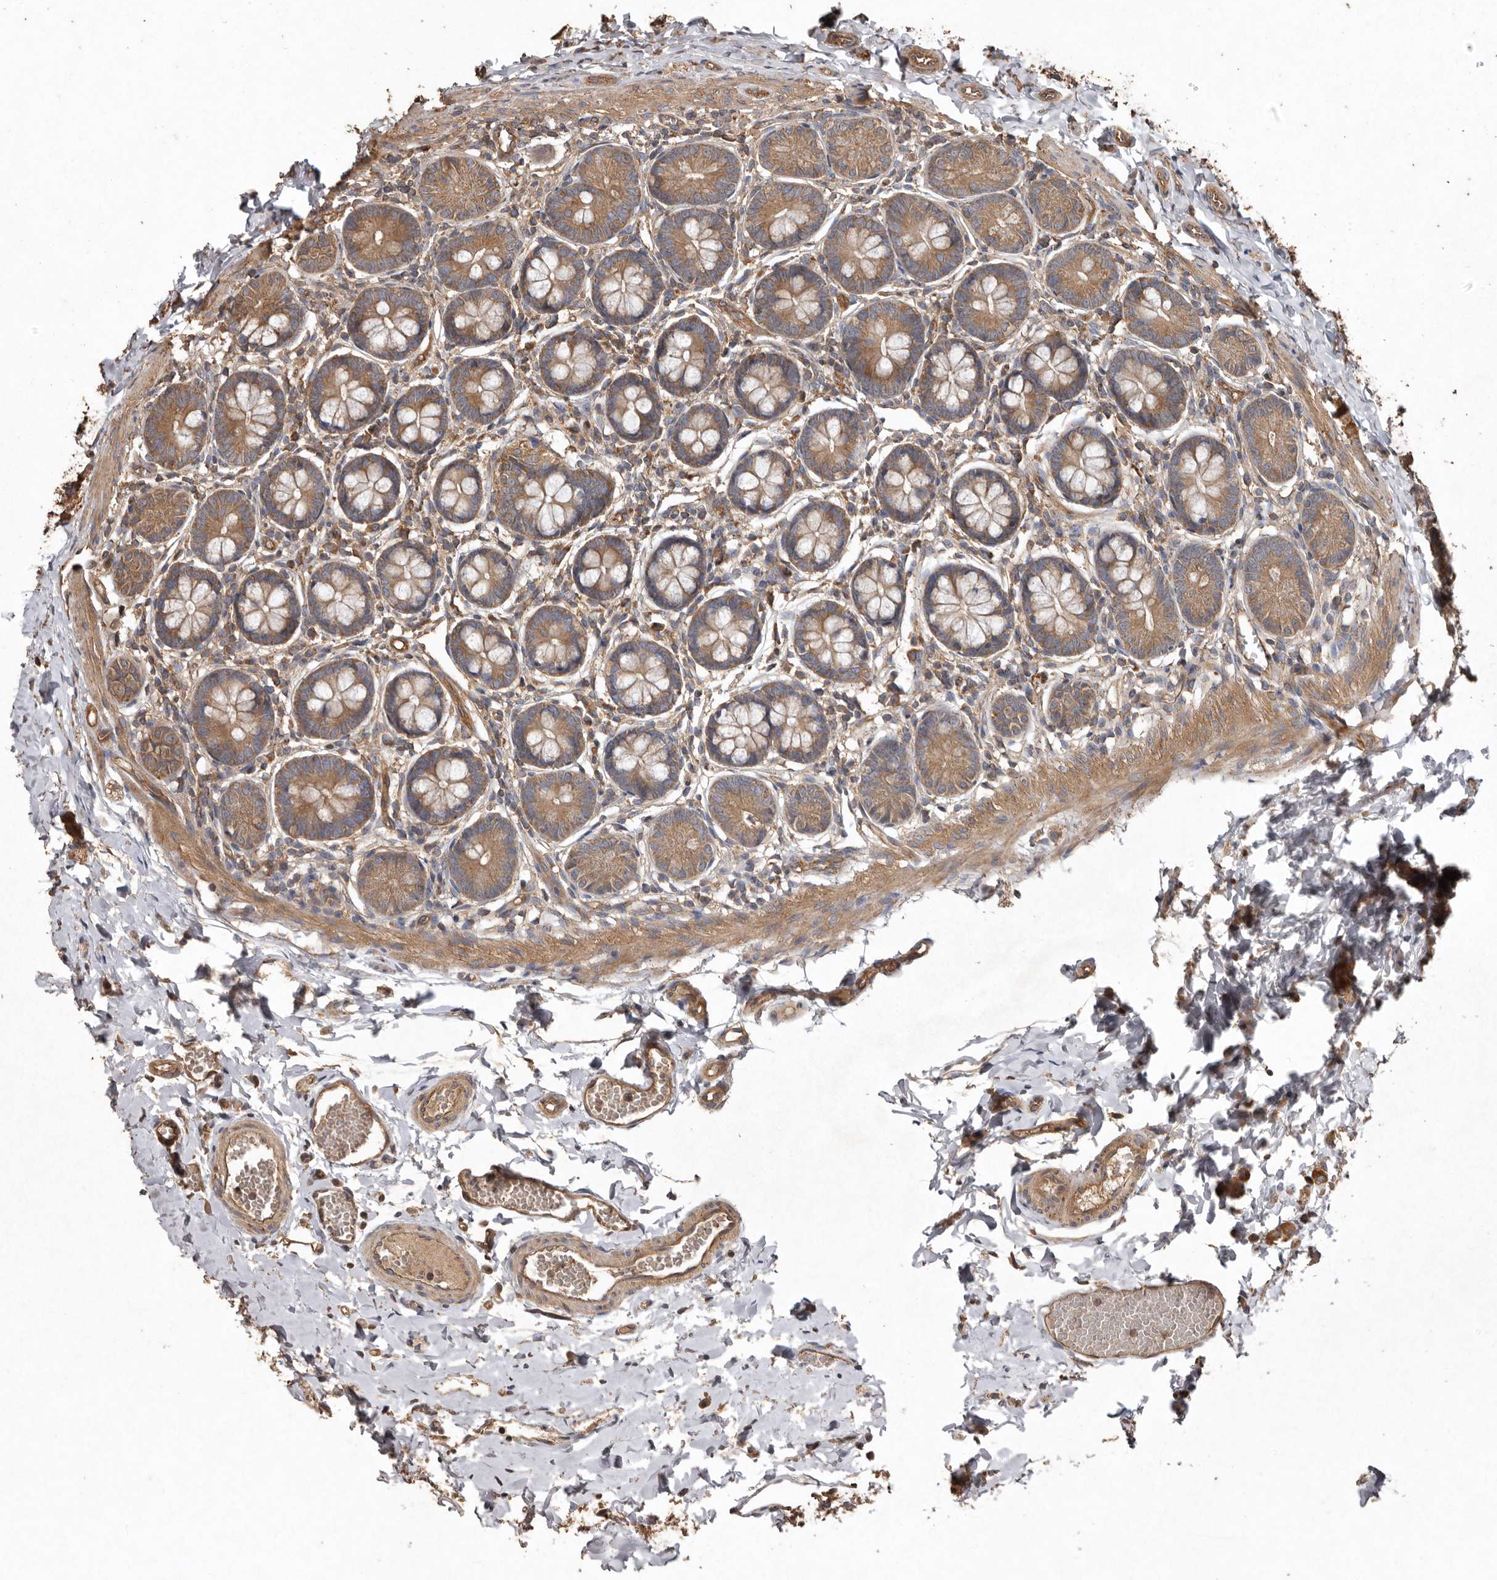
{"staining": {"intensity": "moderate", "quantity": ">75%", "location": "cytoplasmic/membranous"}, "tissue": "small intestine", "cell_type": "Glandular cells", "image_type": "normal", "snomed": [{"axis": "morphology", "description": "Normal tissue, NOS"}, {"axis": "topography", "description": "Small intestine"}], "caption": "Human small intestine stained for a protein (brown) exhibits moderate cytoplasmic/membranous positive positivity in about >75% of glandular cells.", "gene": "FLCN", "patient": {"sex": "male", "age": 7}}